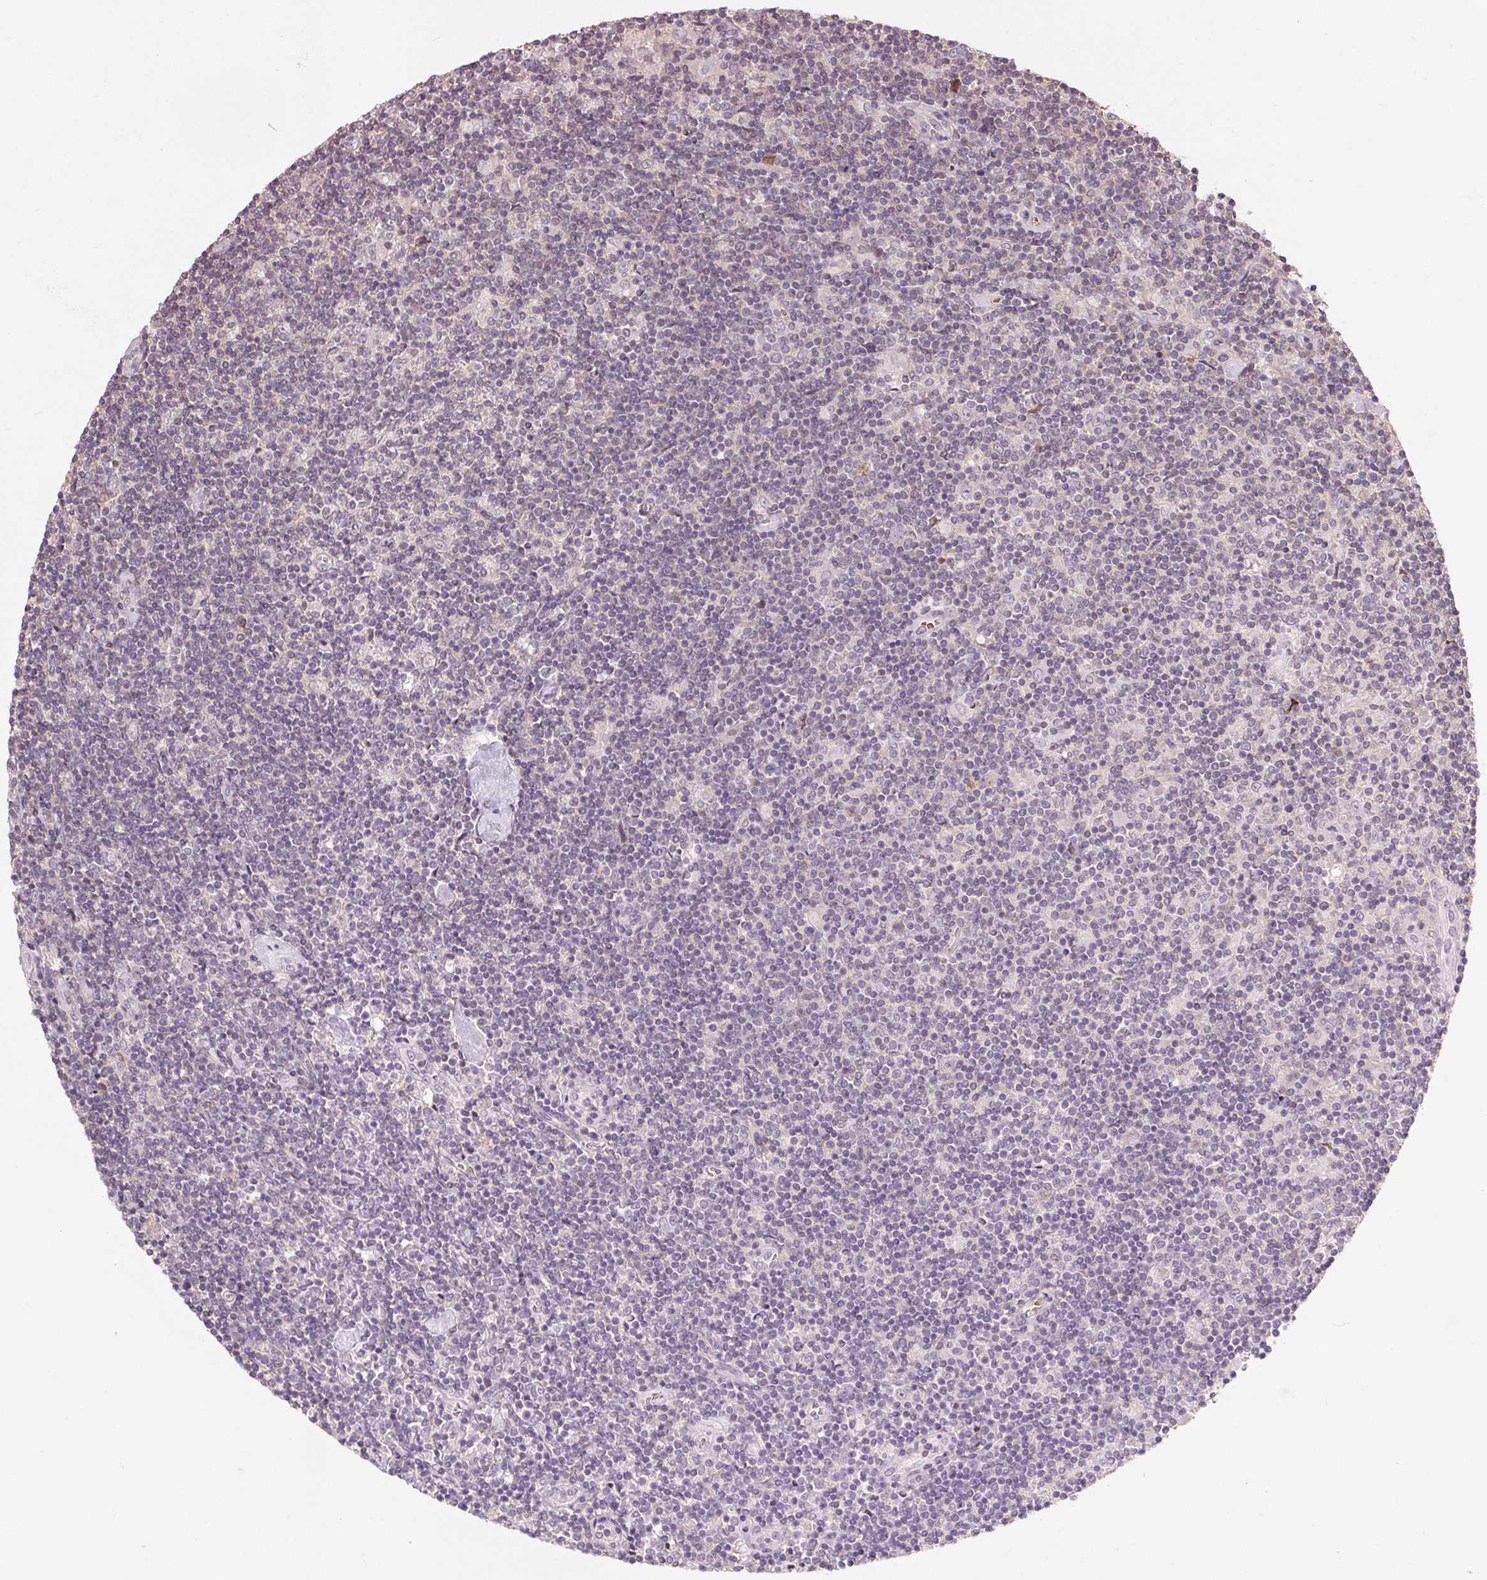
{"staining": {"intensity": "negative", "quantity": "none", "location": "none"}, "tissue": "lymphoma", "cell_type": "Tumor cells", "image_type": "cancer", "snomed": [{"axis": "morphology", "description": "Hodgkin's disease, NOS"}, {"axis": "topography", "description": "Lymph node"}], "caption": "Hodgkin's disease stained for a protein using immunohistochemistry (IHC) reveals no expression tumor cells.", "gene": "KCNK15", "patient": {"sex": "male", "age": 40}}